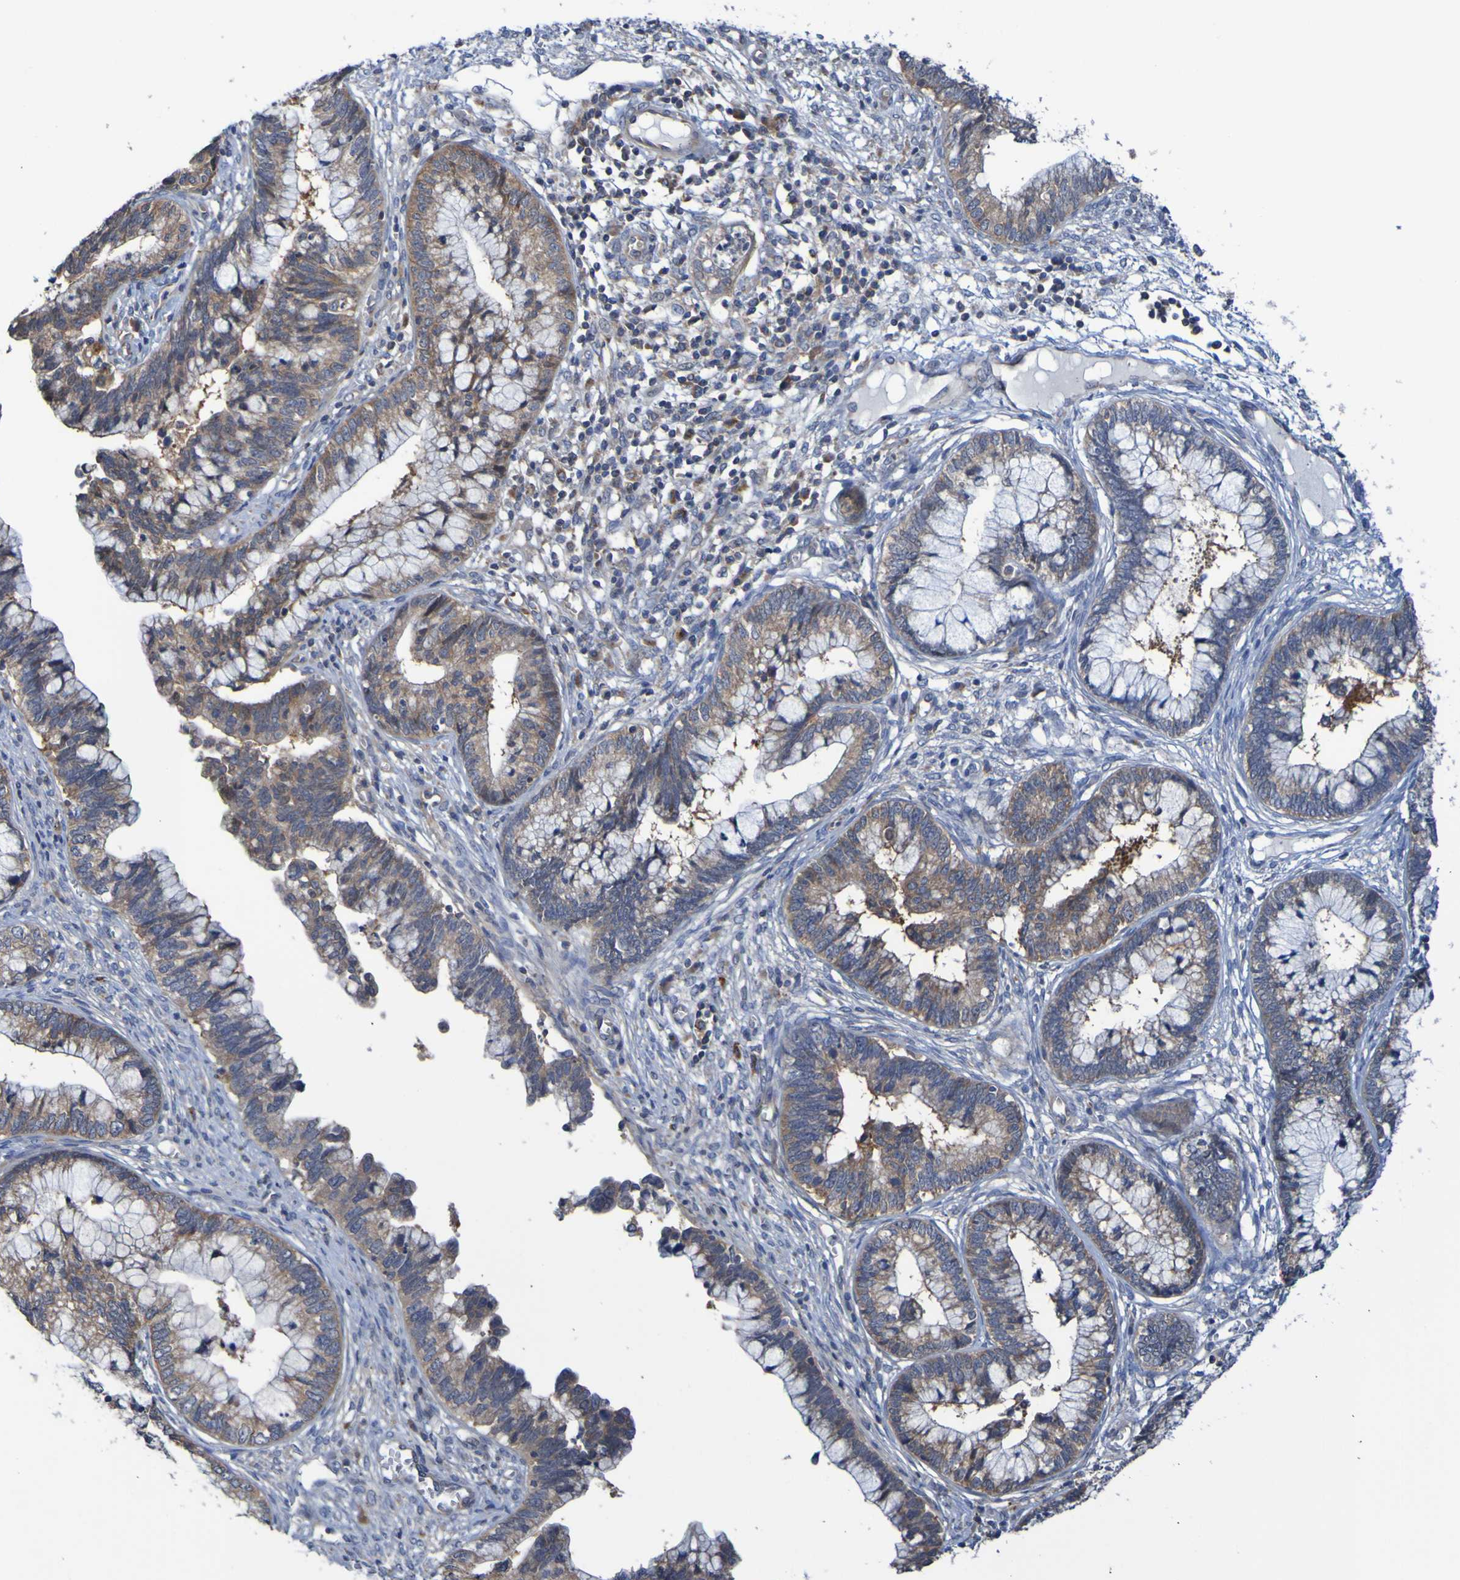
{"staining": {"intensity": "moderate", "quantity": ">75%", "location": "cytoplasmic/membranous"}, "tissue": "cervical cancer", "cell_type": "Tumor cells", "image_type": "cancer", "snomed": [{"axis": "morphology", "description": "Adenocarcinoma, NOS"}, {"axis": "topography", "description": "Cervix"}], "caption": "Moderate cytoplasmic/membranous protein positivity is identified in approximately >75% of tumor cells in cervical cancer.", "gene": "SDK1", "patient": {"sex": "female", "age": 44}}